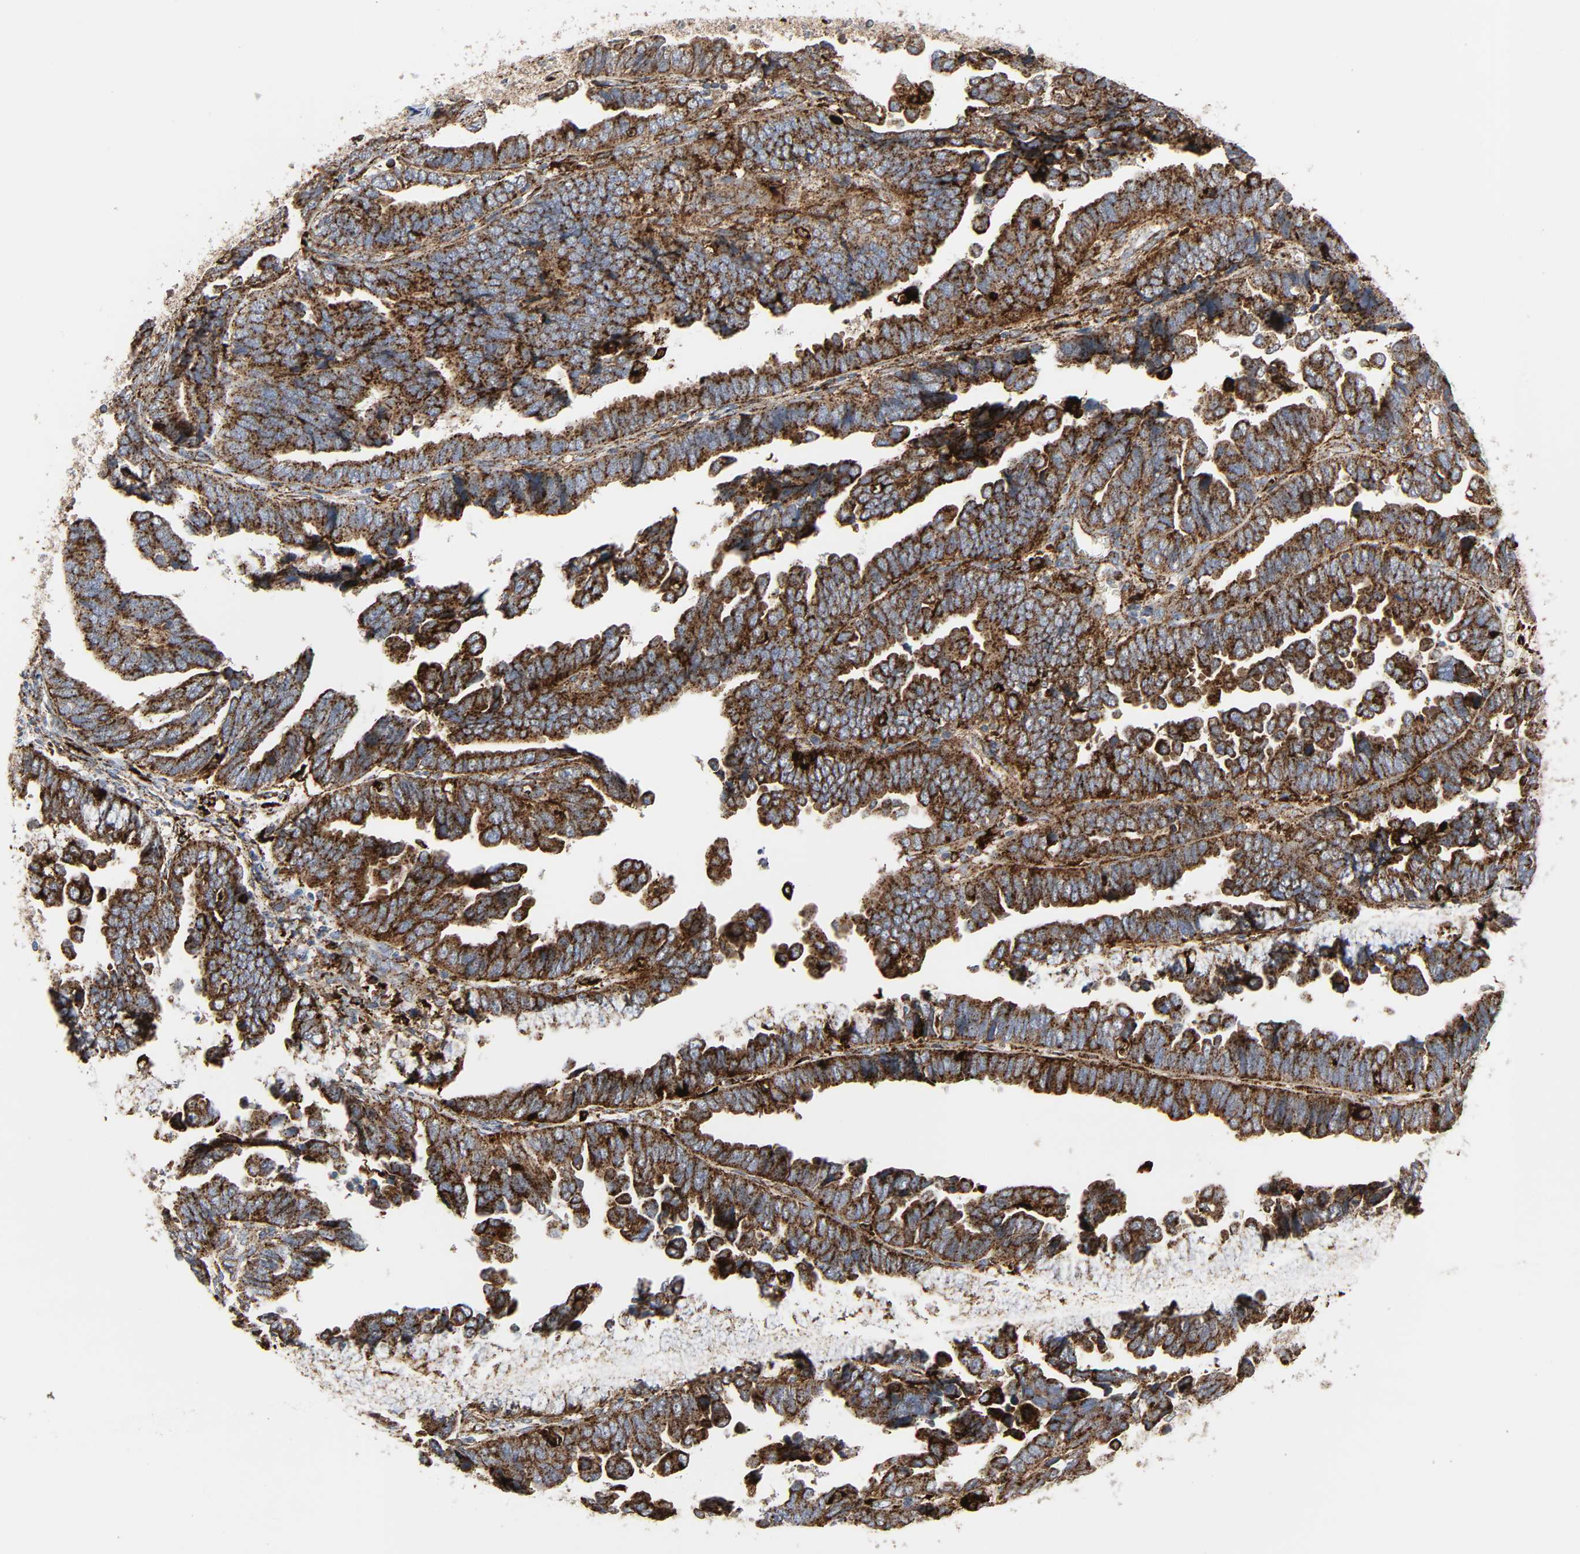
{"staining": {"intensity": "strong", "quantity": ">75%", "location": "cytoplasmic/membranous"}, "tissue": "endometrial cancer", "cell_type": "Tumor cells", "image_type": "cancer", "snomed": [{"axis": "morphology", "description": "Adenocarcinoma, NOS"}, {"axis": "topography", "description": "Endometrium"}], "caption": "A brown stain shows strong cytoplasmic/membranous expression of a protein in adenocarcinoma (endometrial) tumor cells. (brown staining indicates protein expression, while blue staining denotes nuclei).", "gene": "PSAP", "patient": {"sex": "female", "age": 75}}